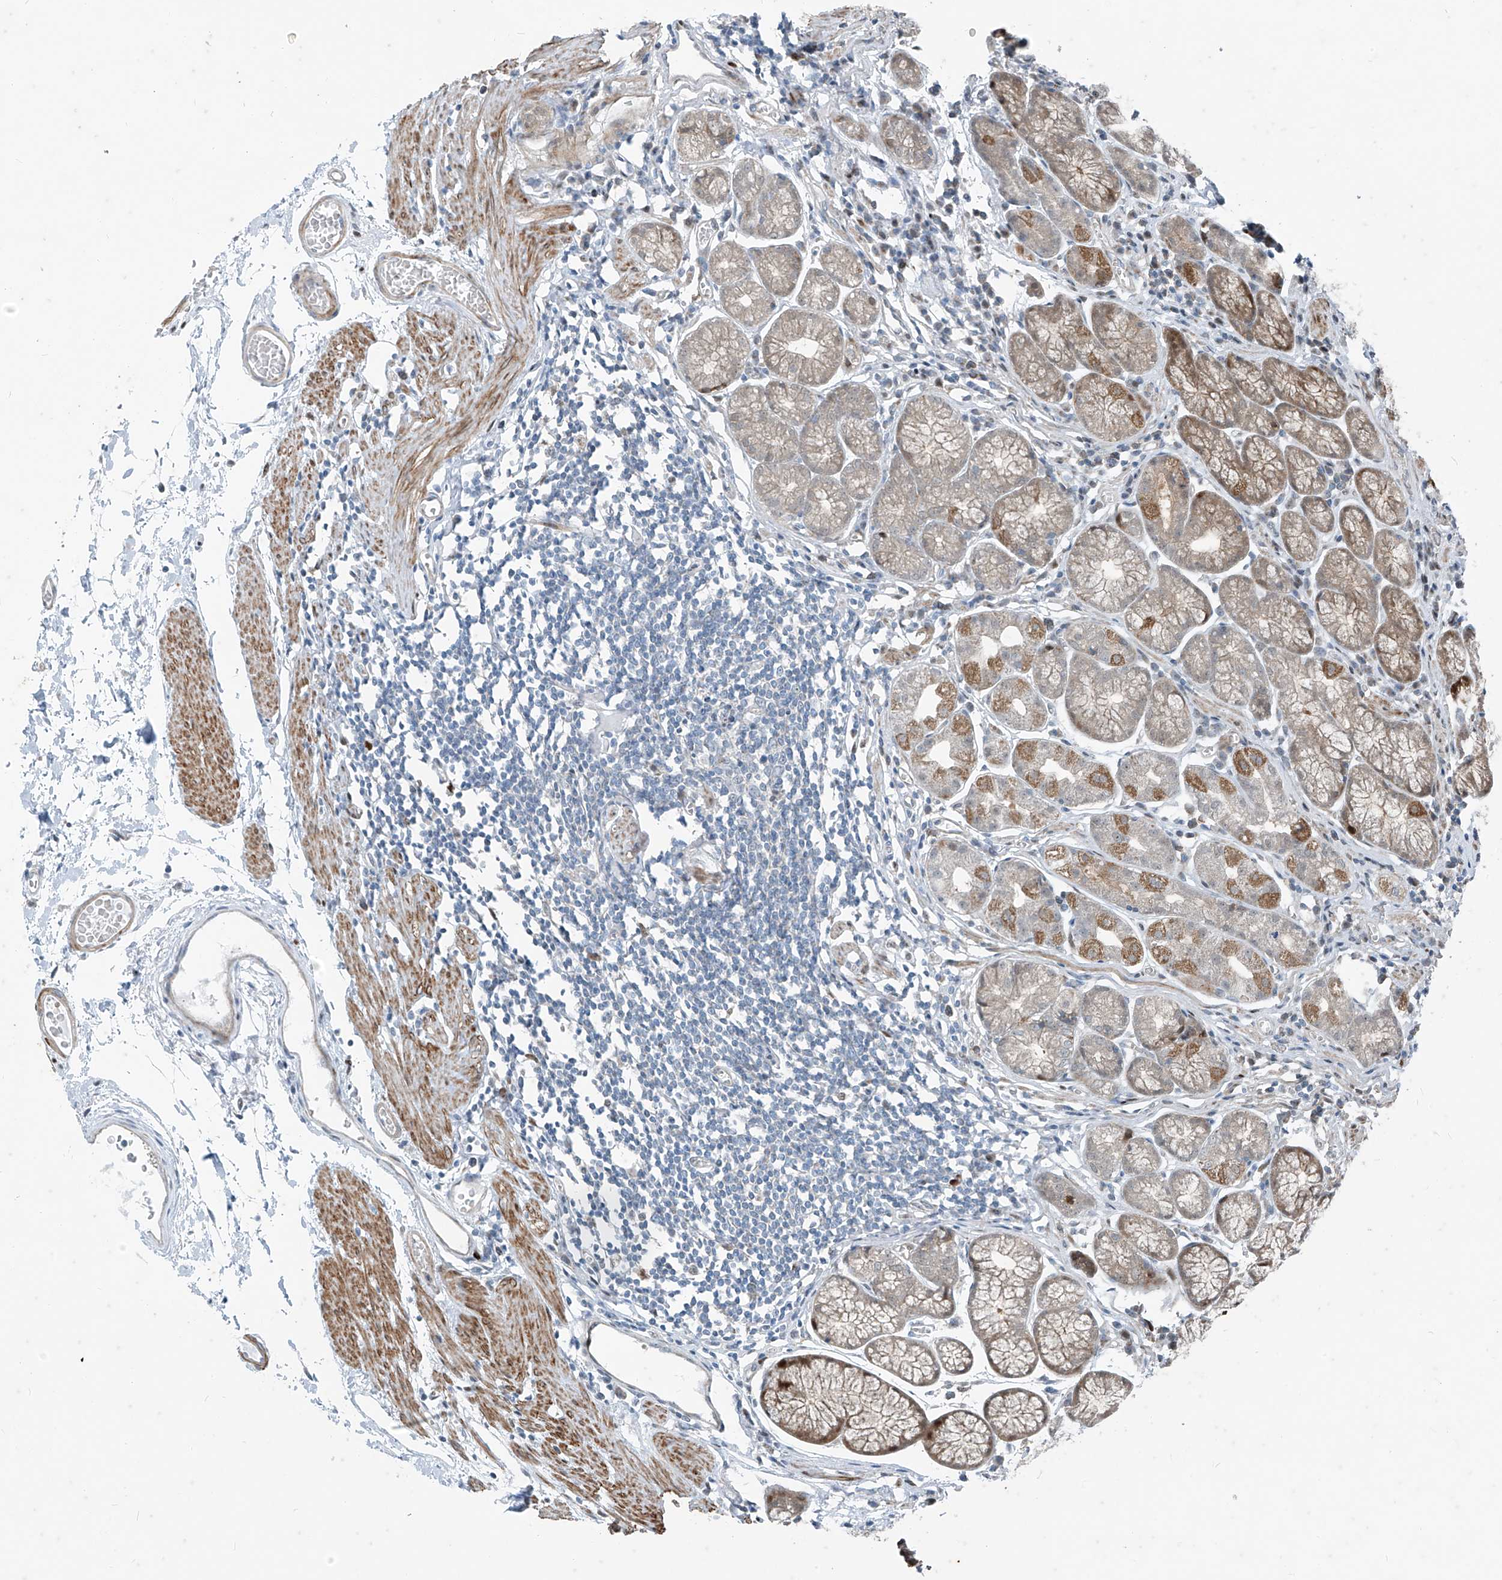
{"staining": {"intensity": "moderate", "quantity": "25%-75%", "location": "cytoplasmic/membranous"}, "tissue": "stomach", "cell_type": "Glandular cells", "image_type": "normal", "snomed": [{"axis": "morphology", "description": "Normal tissue, NOS"}, {"axis": "topography", "description": "Stomach"}], "caption": "This image exhibits normal stomach stained with IHC to label a protein in brown. The cytoplasmic/membranous of glandular cells show moderate positivity for the protein. Nuclei are counter-stained blue.", "gene": "PPCS", "patient": {"sex": "male", "age": 55}}